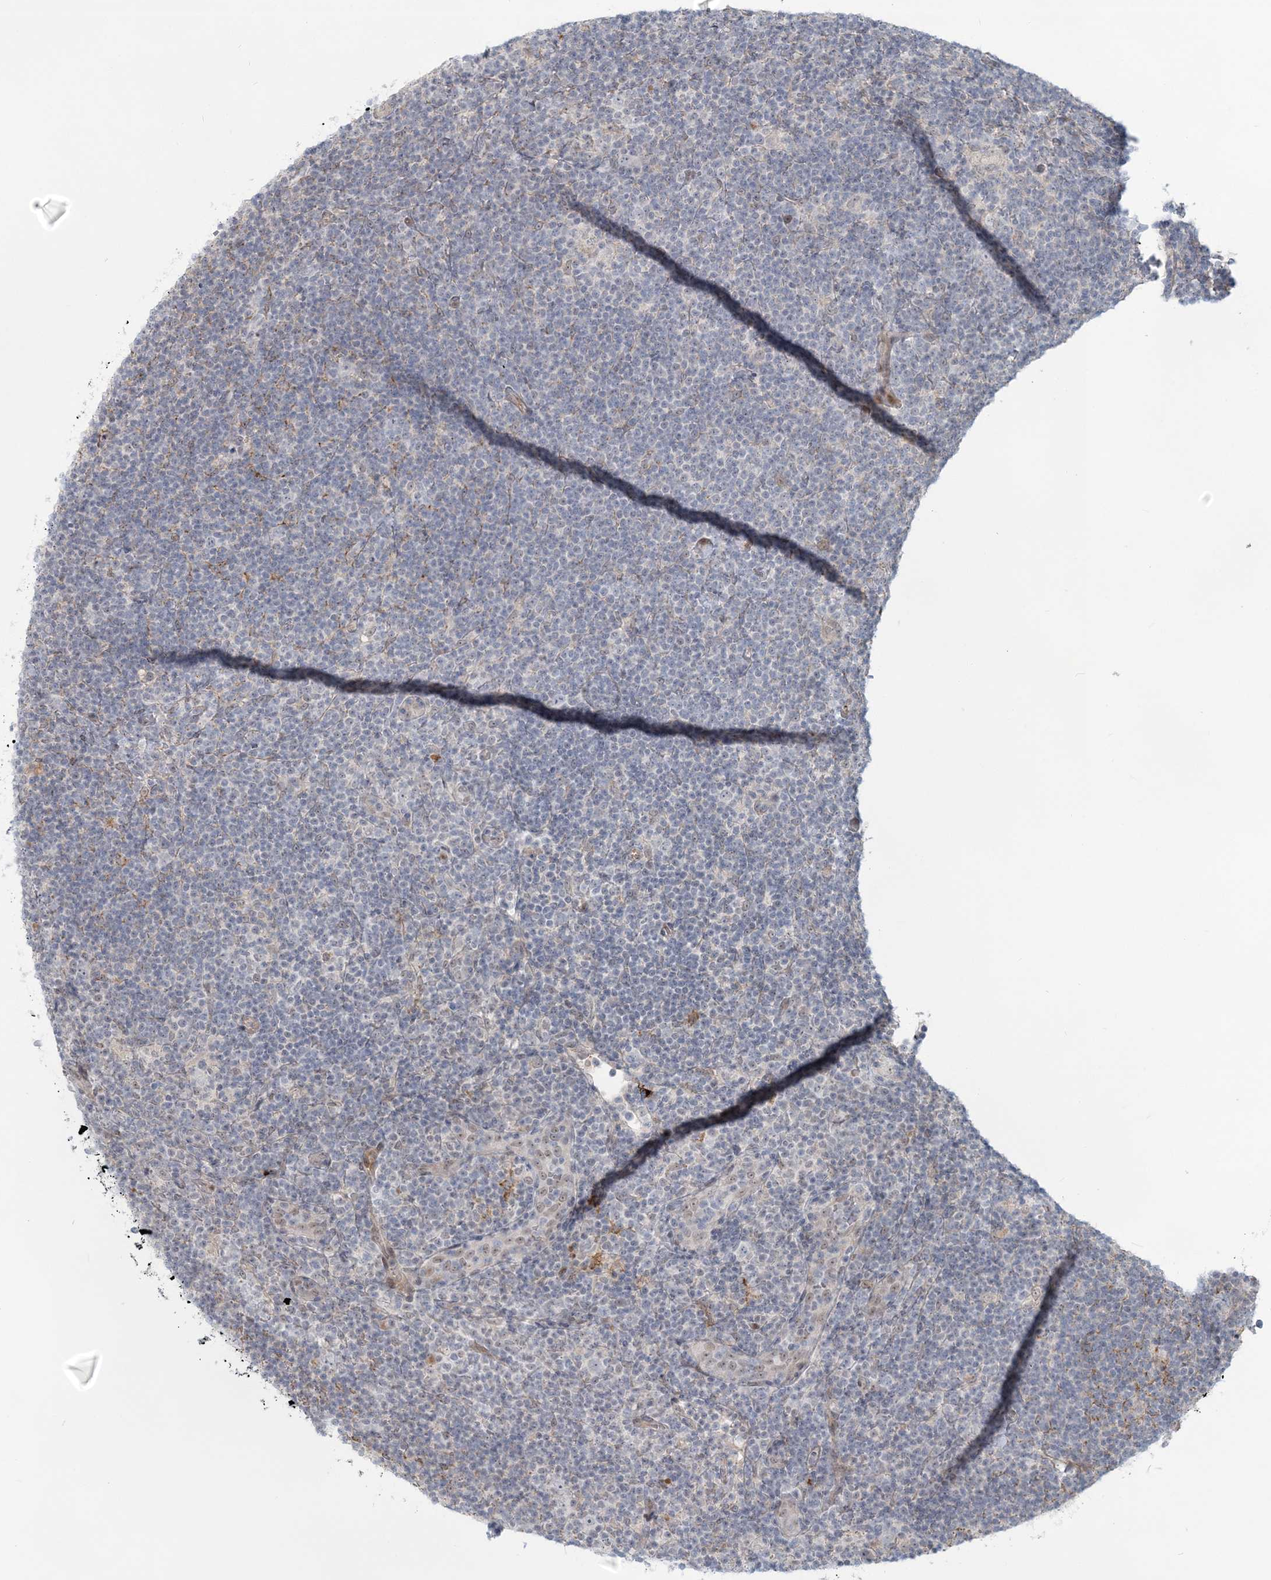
{"staining": {"intensity": "negative", "quantity": "none", "location": "none"}, "tissue": "lymphoma", "cell_type": "Tumor cells", "image_type": "cancer", "snomed": [{"axis": "morphology", "description": "Hodgkin's disease, NOS"}, {"axis": "topography", "description": "Lymph node"}], "caption": "DAB immunohistochemical staining of Hodgkin's disease reveals no significant staining in tumor cells.", "gene": "SH3PXD2A", "patient": {"sex": "female", "age": 57}}